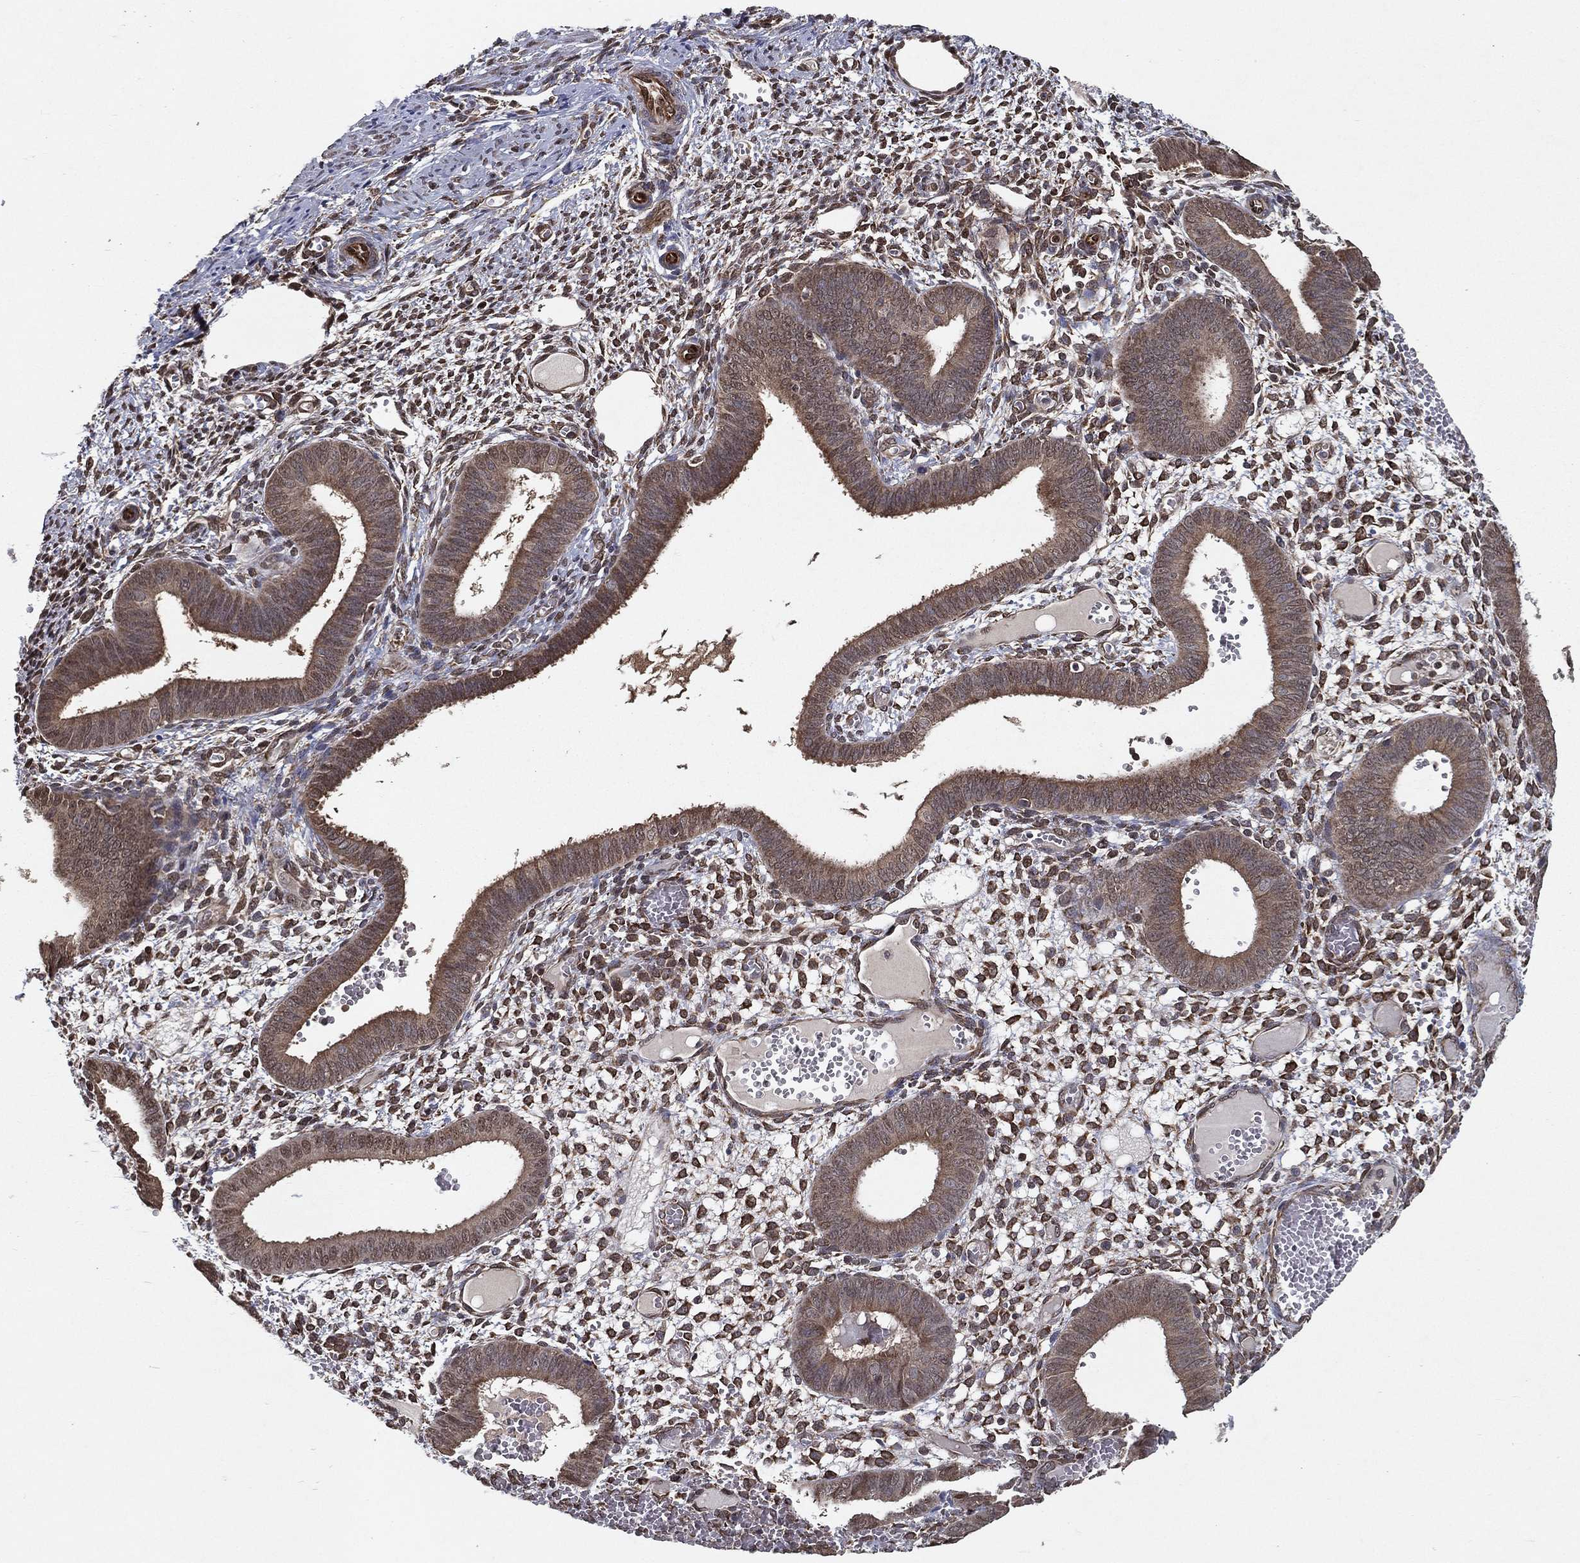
{"staining": {"intensity": "strong", "quantity": "<25%", "location": "cytoplasmic/membranous"}, "tissue": "endometrium", "cell_type": "Cells in endometrial stroma", "image_type": "normal", "snomed": [{"axis": "morphology", "description": "Normal tissue, NOS"}, {"axis": "topography", "description": "Endometrium"}], "caption": "A micrograph of human endometrium stained for a protein shows strong cytoplasmic/membranous brown staining in cells in endometrial stroma. Using DAB (brown) and hematoxylin (blue) stains, captured at high magnification using brightfield microscopy.", "gene": "CERS2", "patient": {"sex": "female", "age": 42}}